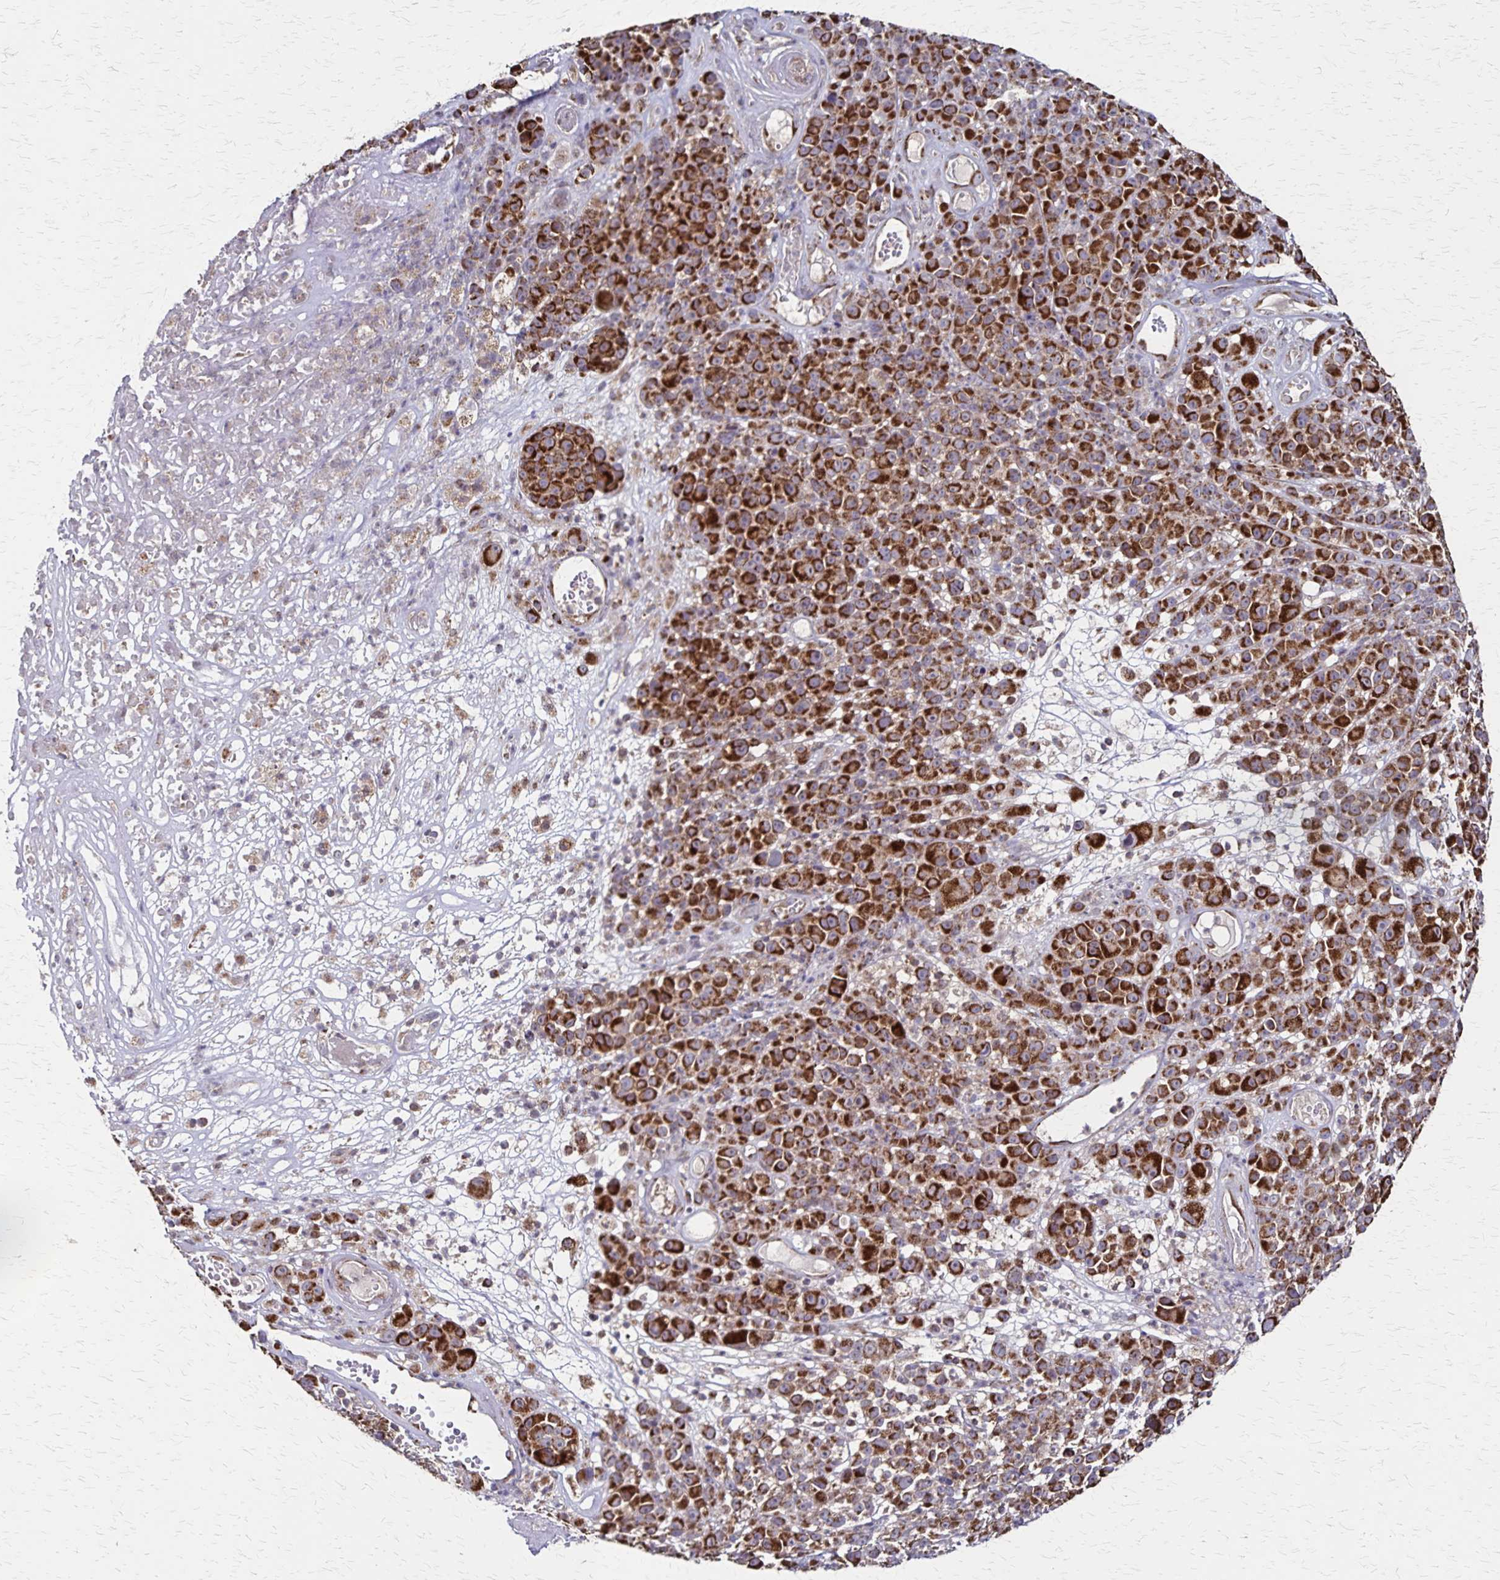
{"staining": {"intensity": "strong", "quantity": ">75%", "location": "cytoplasmic/membranous"}, "tissue": "melanoma", "cell_type": "Tumor cells", "image_type": "cancer", "snomed": [{"axis": "morphology", "description": "Malignant melanoma, NOS"}, {"axis": "topography", "description": "Skin"}, {"axis": "topography", "description": "Skin of back"}], "caption": "Immunohistochemical staining of malignant melanoma shows high levels of strong cytoplasmic/membranous protein expression in about >75% of tumor cells.", "gene": "NFS1", "patient": {"sex": "male", "age": 91}}